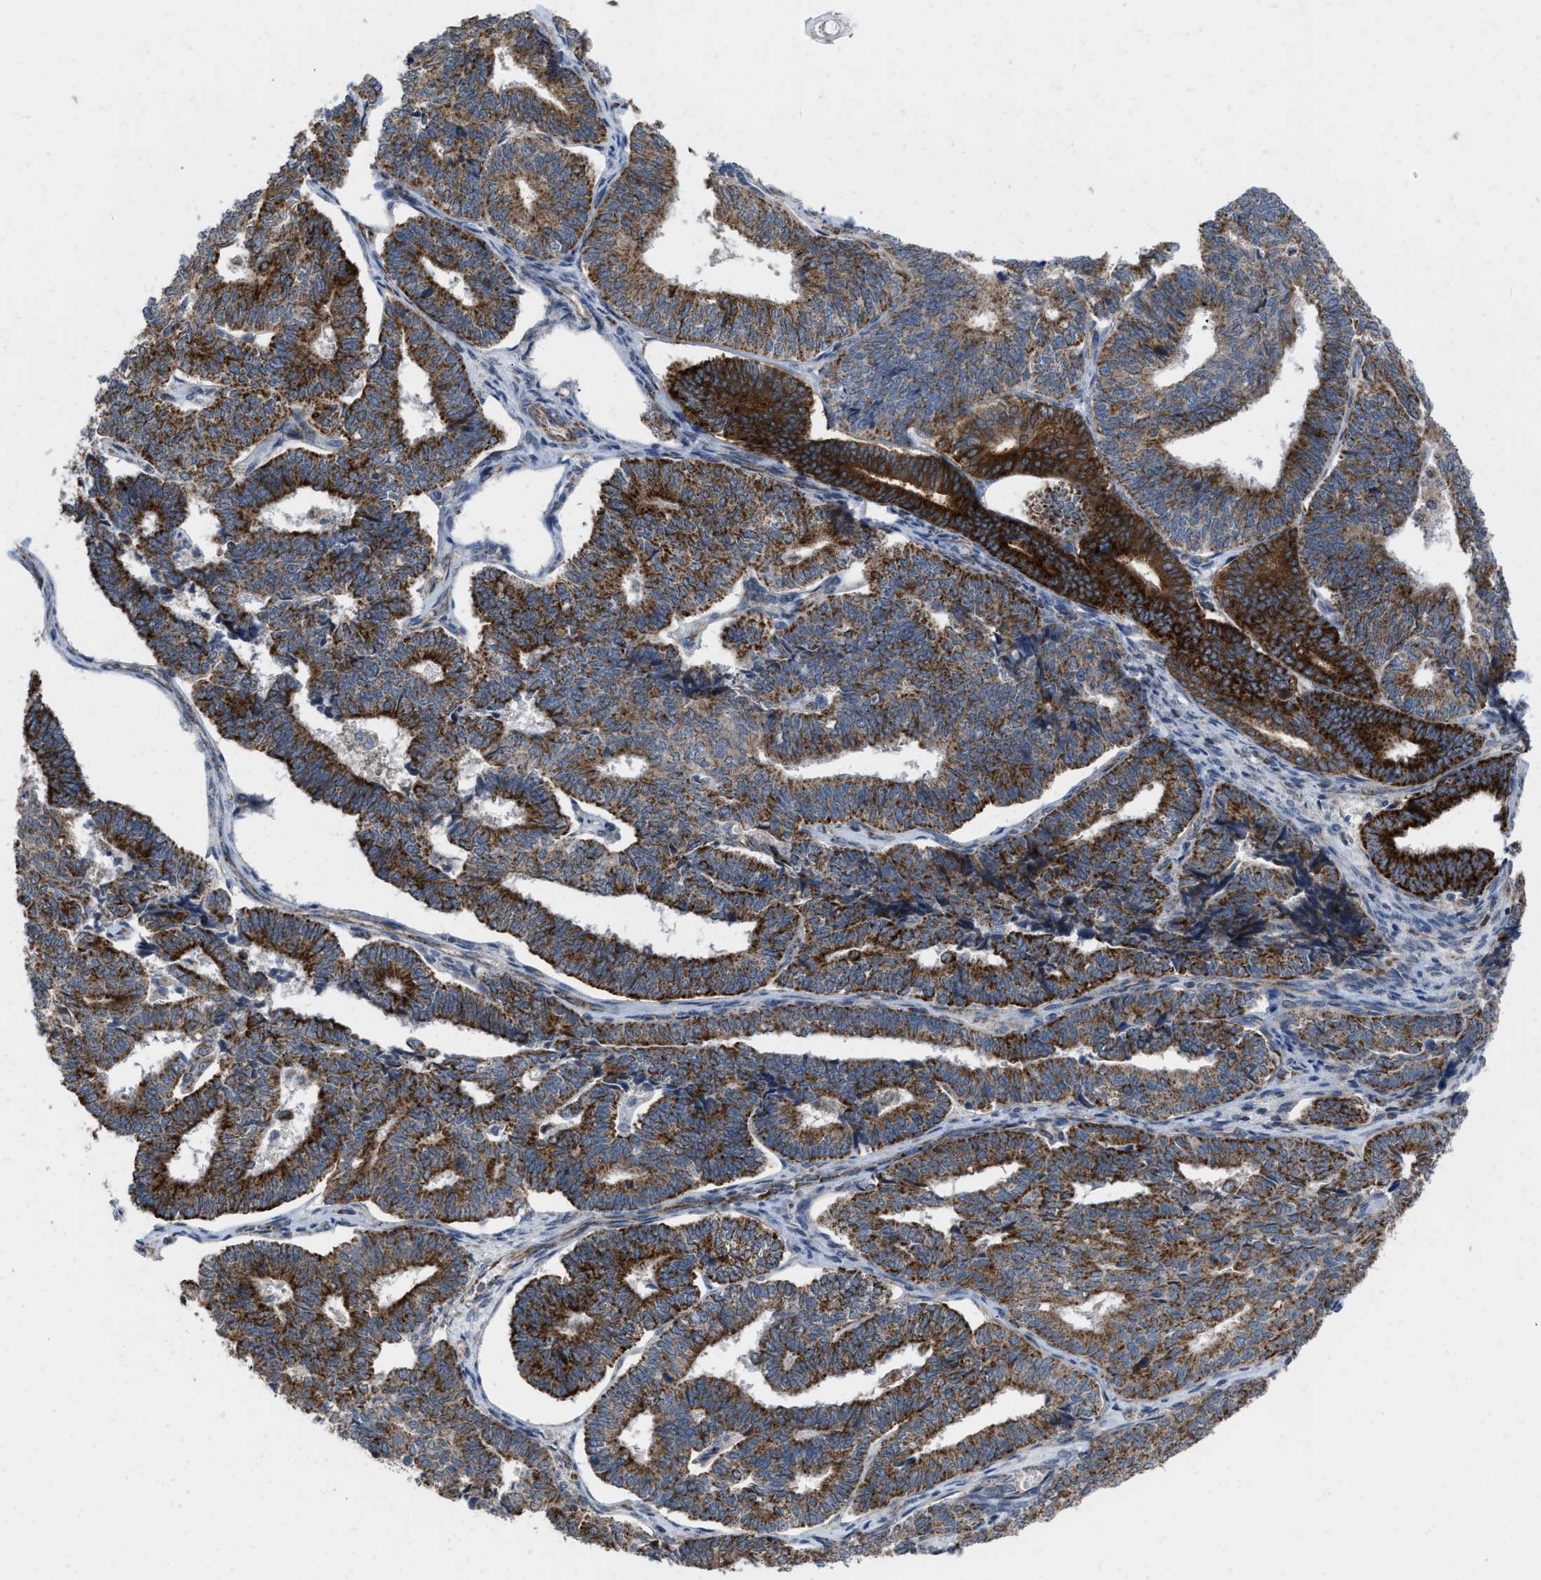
{"staining": {"intensity": "strong", "quantity": ">75%", "location": "cytoplasmic/membranous"}, "tissue": "endometrial cancer", "cell_type": "Tumor cells", "image_type": "cancer", "snomed": [{"axis": "morphology", "description": "Adenocarcinoma, NOS"}, {"axis": "topography", "description": "Endometrium"}], "caption": "Adenocarcinoma (endometrial) tissue reveals strong cytoplasmic/membranous expression in approximately >75% of tumor cells", "gene": "AKAP1", "patient": {"sex": "female", "age": 70}}